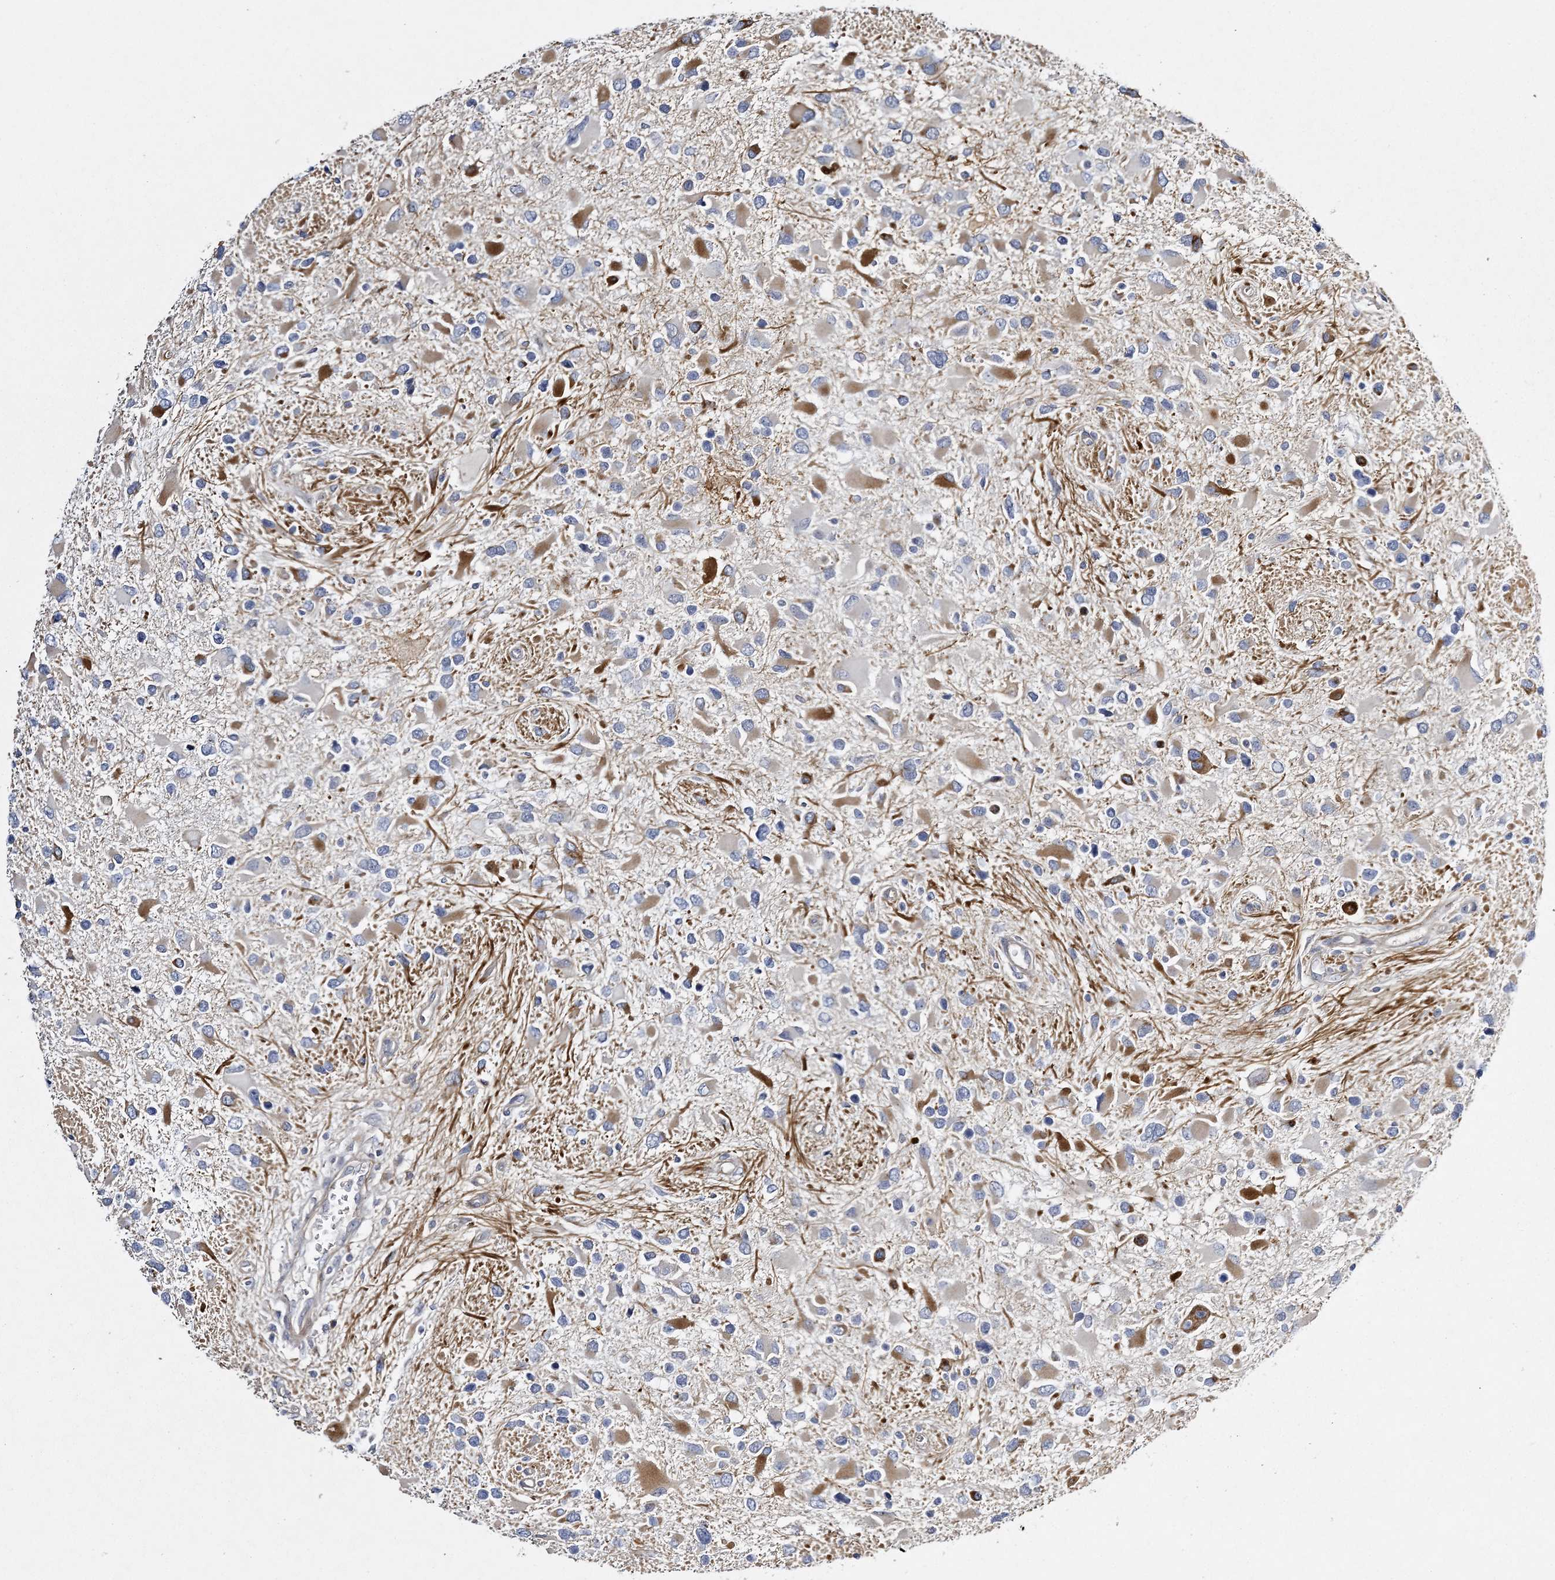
{"staining": {"intensity": "moderate", "quantity": "<25%", "location": "cytoplasmic/membranous"}, "tissue": "glioma", "cell_type": "Tumor cells", "image_type": "cancer", "snomed": [{"axis": "morphology", "description": "Glioma, malignant, High grade"}, {"axis": "topography", "description": "Brain"}], "caption": "The histopathology image displays a brown stain indicating the presence of a protein in the cytoplasmic/membranous of tumor cells in malignant glioma (high-grade).", "gene": "CALN1", "patient": {"sex": "male", "age": 53}}